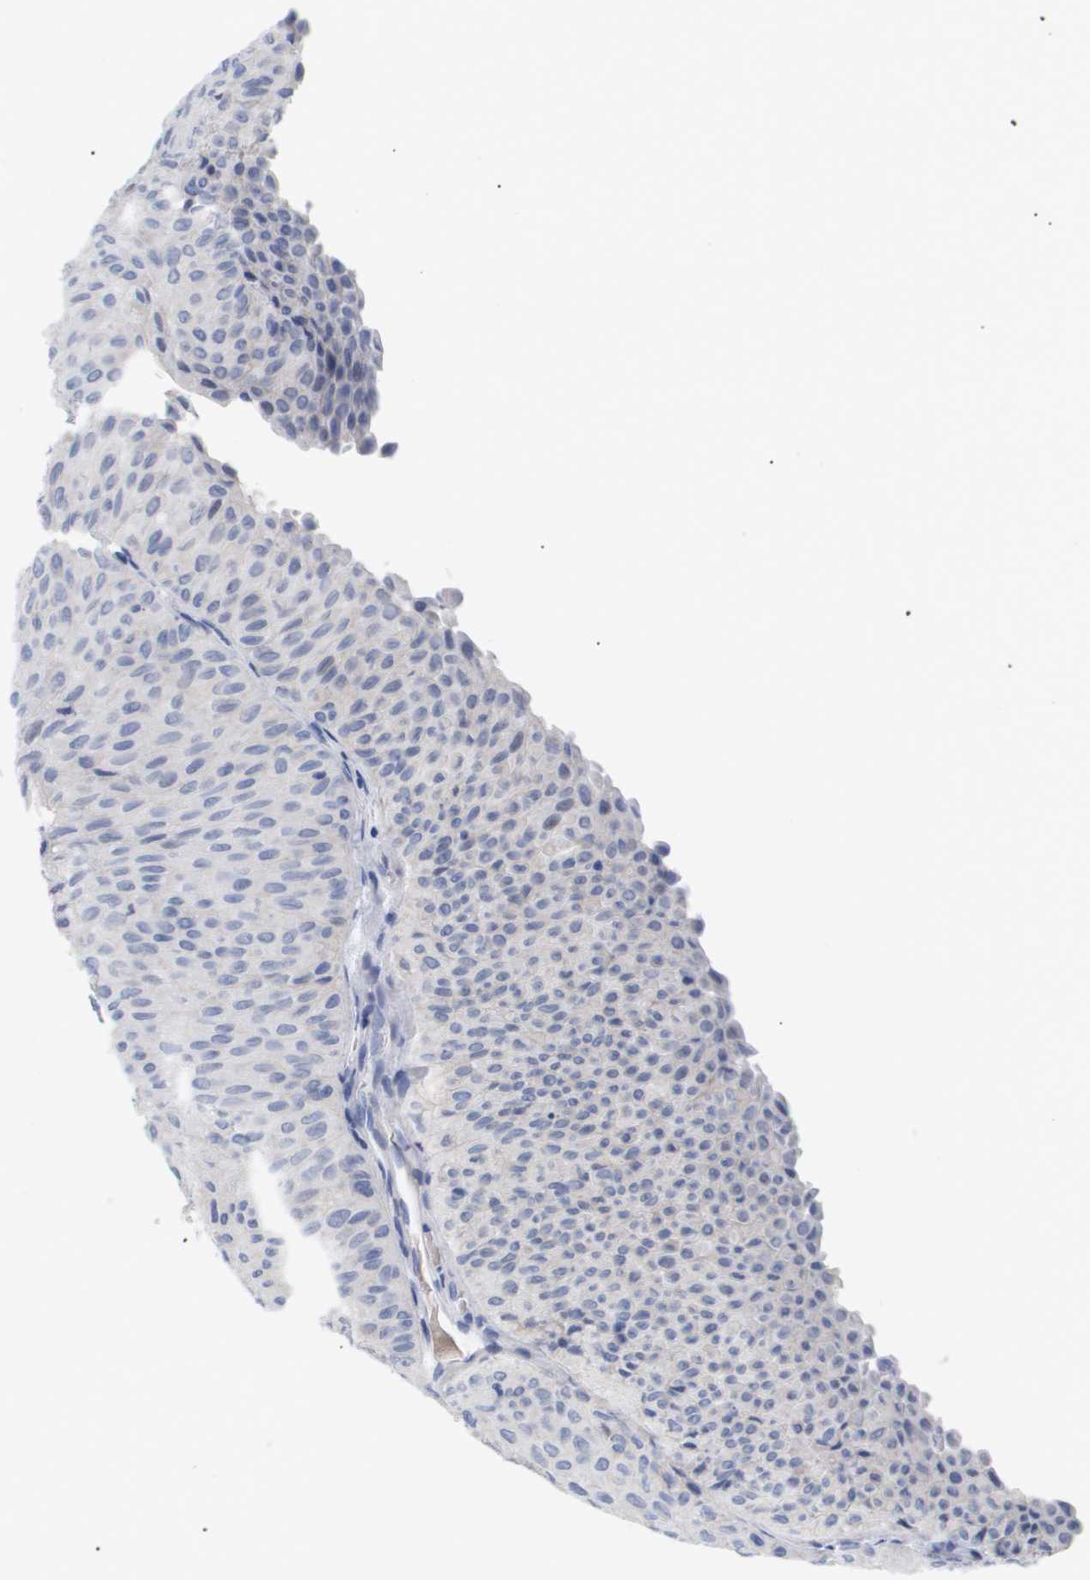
{"staining": {"intensity": "negative", "quantity": "none", "location": "none"}, "tissue": "urothelial cancer", "cell_type": "Tumor cells", "image_type": "cancer", "snomed": [{"axis": "morphology", "description": "Urothelial carcinoma, Low grade"}, {"axis": "topography", "description": "Urinary bladder"}], "caption": "DAB (3,3'-diaminobenzidine) immunohistochemical staining of human low-grade urothelial carcinoma displays no significant staining in tumor cells.", "gene": "CAV3", "patient": {"sex": "male", "age": 78}}